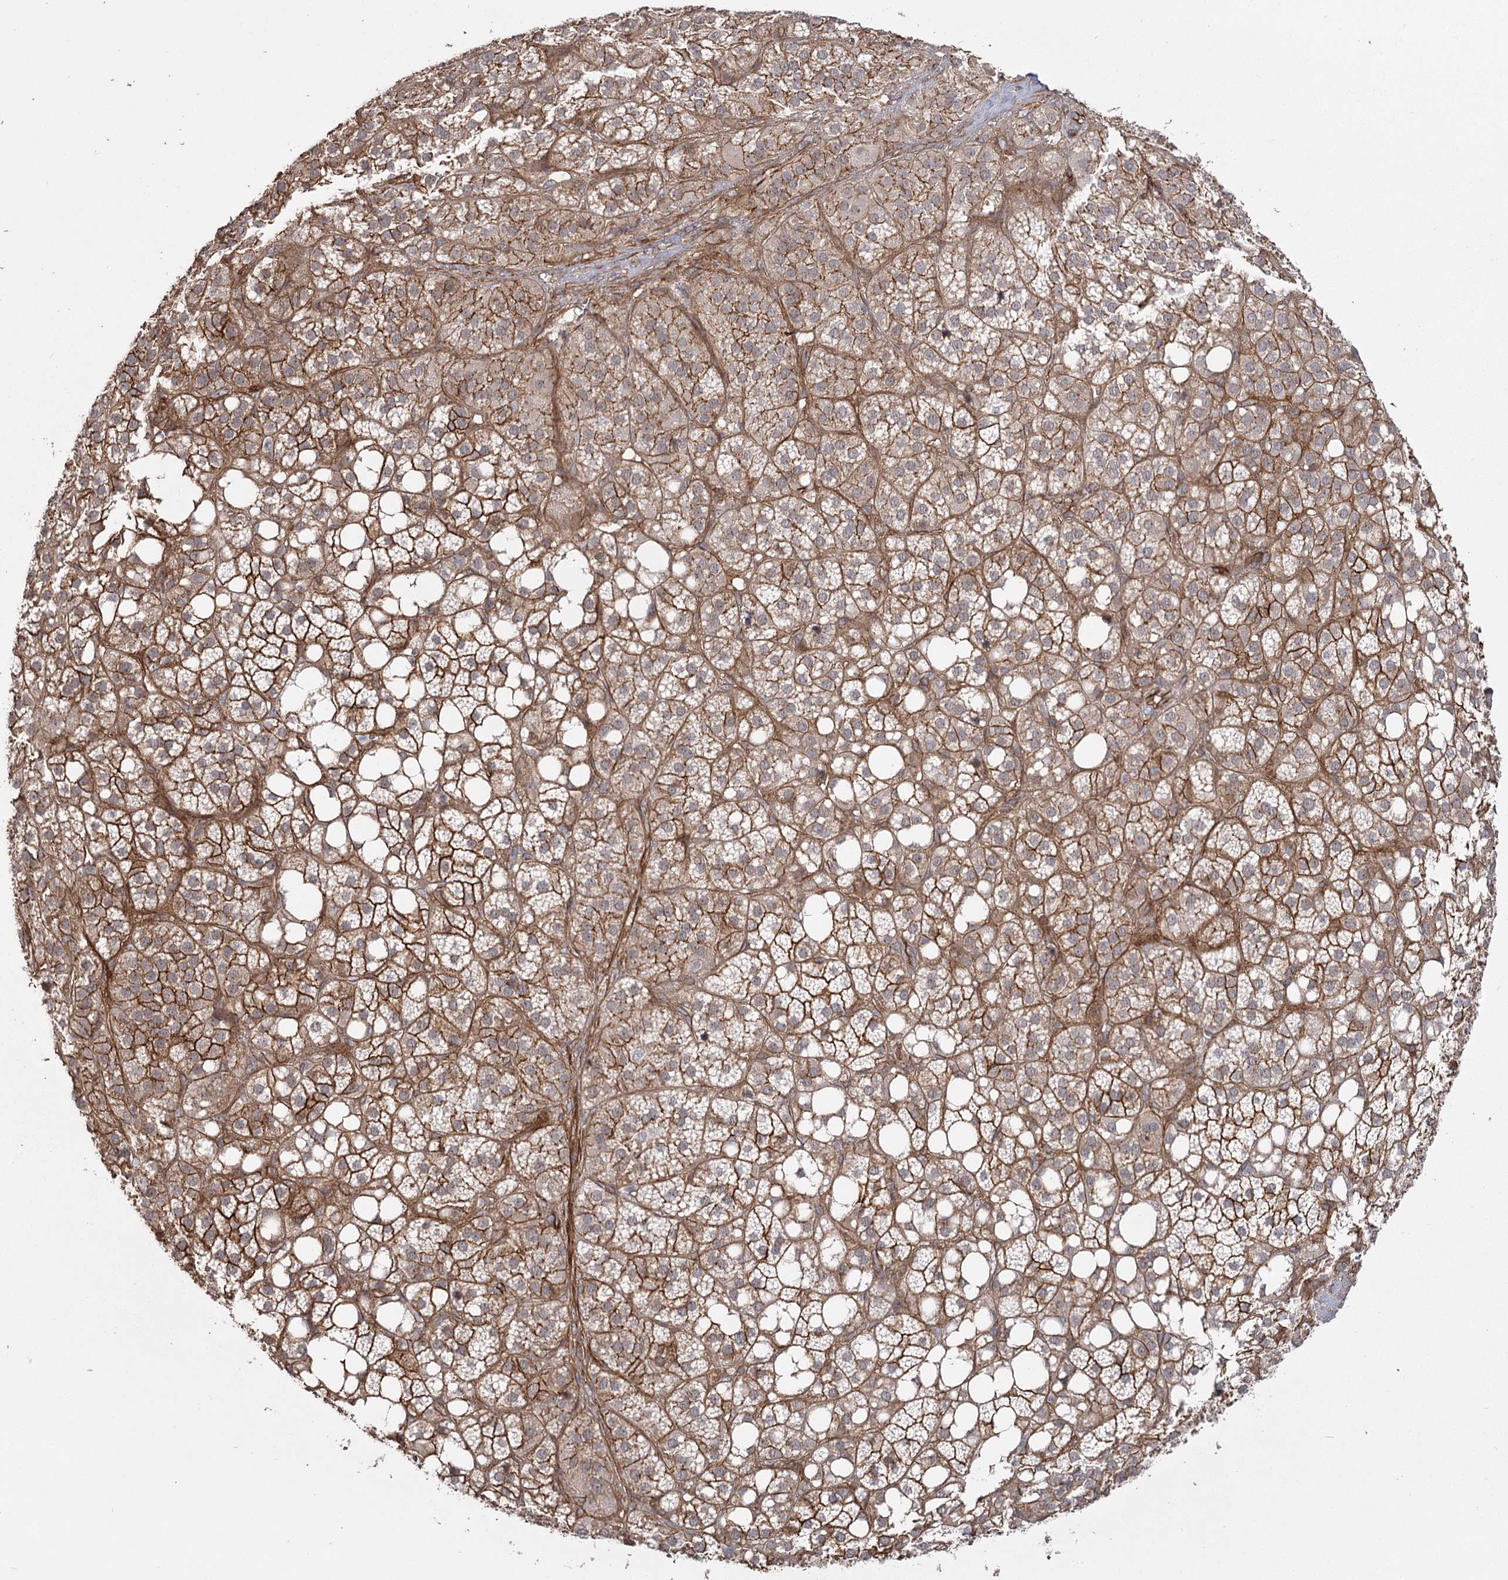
{"staining": {"intensity": "strong", "quantity": ">75%", "location": "cytoplasmic/membranous"}, "tissue": "adrenal gland", "cell_type": "Glandular cells", "image_type": "normal", "snomed": [{"axis": "morphology", "description": "Normal tissue, NOS"}, {"axis": "topography", "description": "Adrenal gland"}], "caption": "Protein expression analysis of benign adrenal gland displays strong cytoplasmic/membranous expression in about >75% of glandular cells.", "gene": "RPP14", "patient": {"sex": "female", "age": 59}}